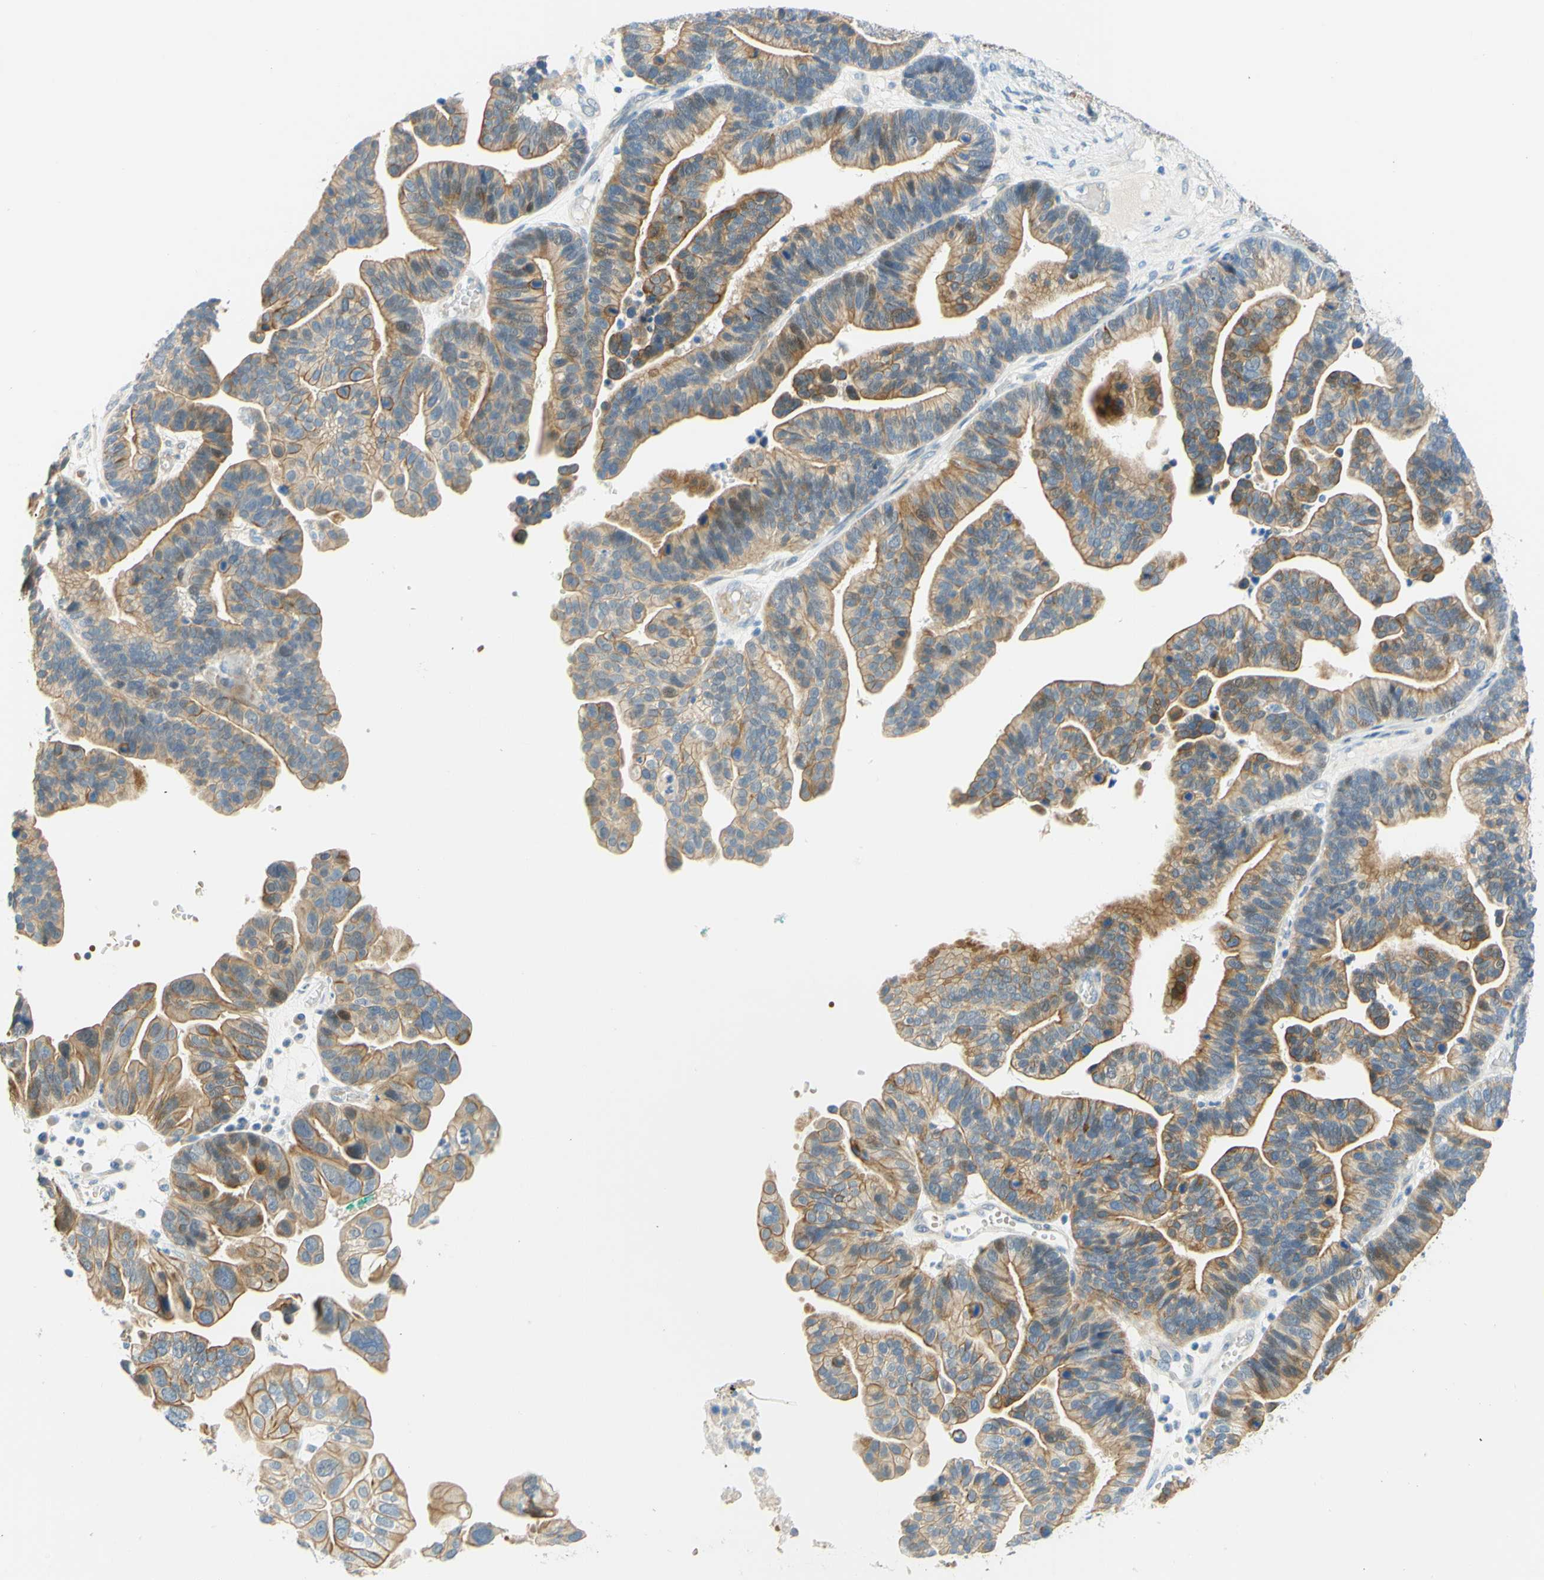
{"staining": {"intensity": "moderate", "quantity": ">75%", "location": "cytoplasmic/membranous"}, "tissue": "ovarian cancer", "cell_type": "Tumor cells", "image_type": "cancer", "snomed": [{"axis": "morphology", "description": "Cystadenocarcinoma, serous, NOS"}, {"axis": "topography", "description": "Ovary"}], "caption": "IHC of ovarian cancer shows medium levels of moderate cytoplasmic/membranous positivity in about >75% of tumor cells. Using DAB (3,3'-diaminobenzidine) (brown) and hematoxylin (blue) stains, captured at high magnification using brightfield microscopy.", "gene": "ENTREP2", "patient": {"sex": "female", "age": 56}}